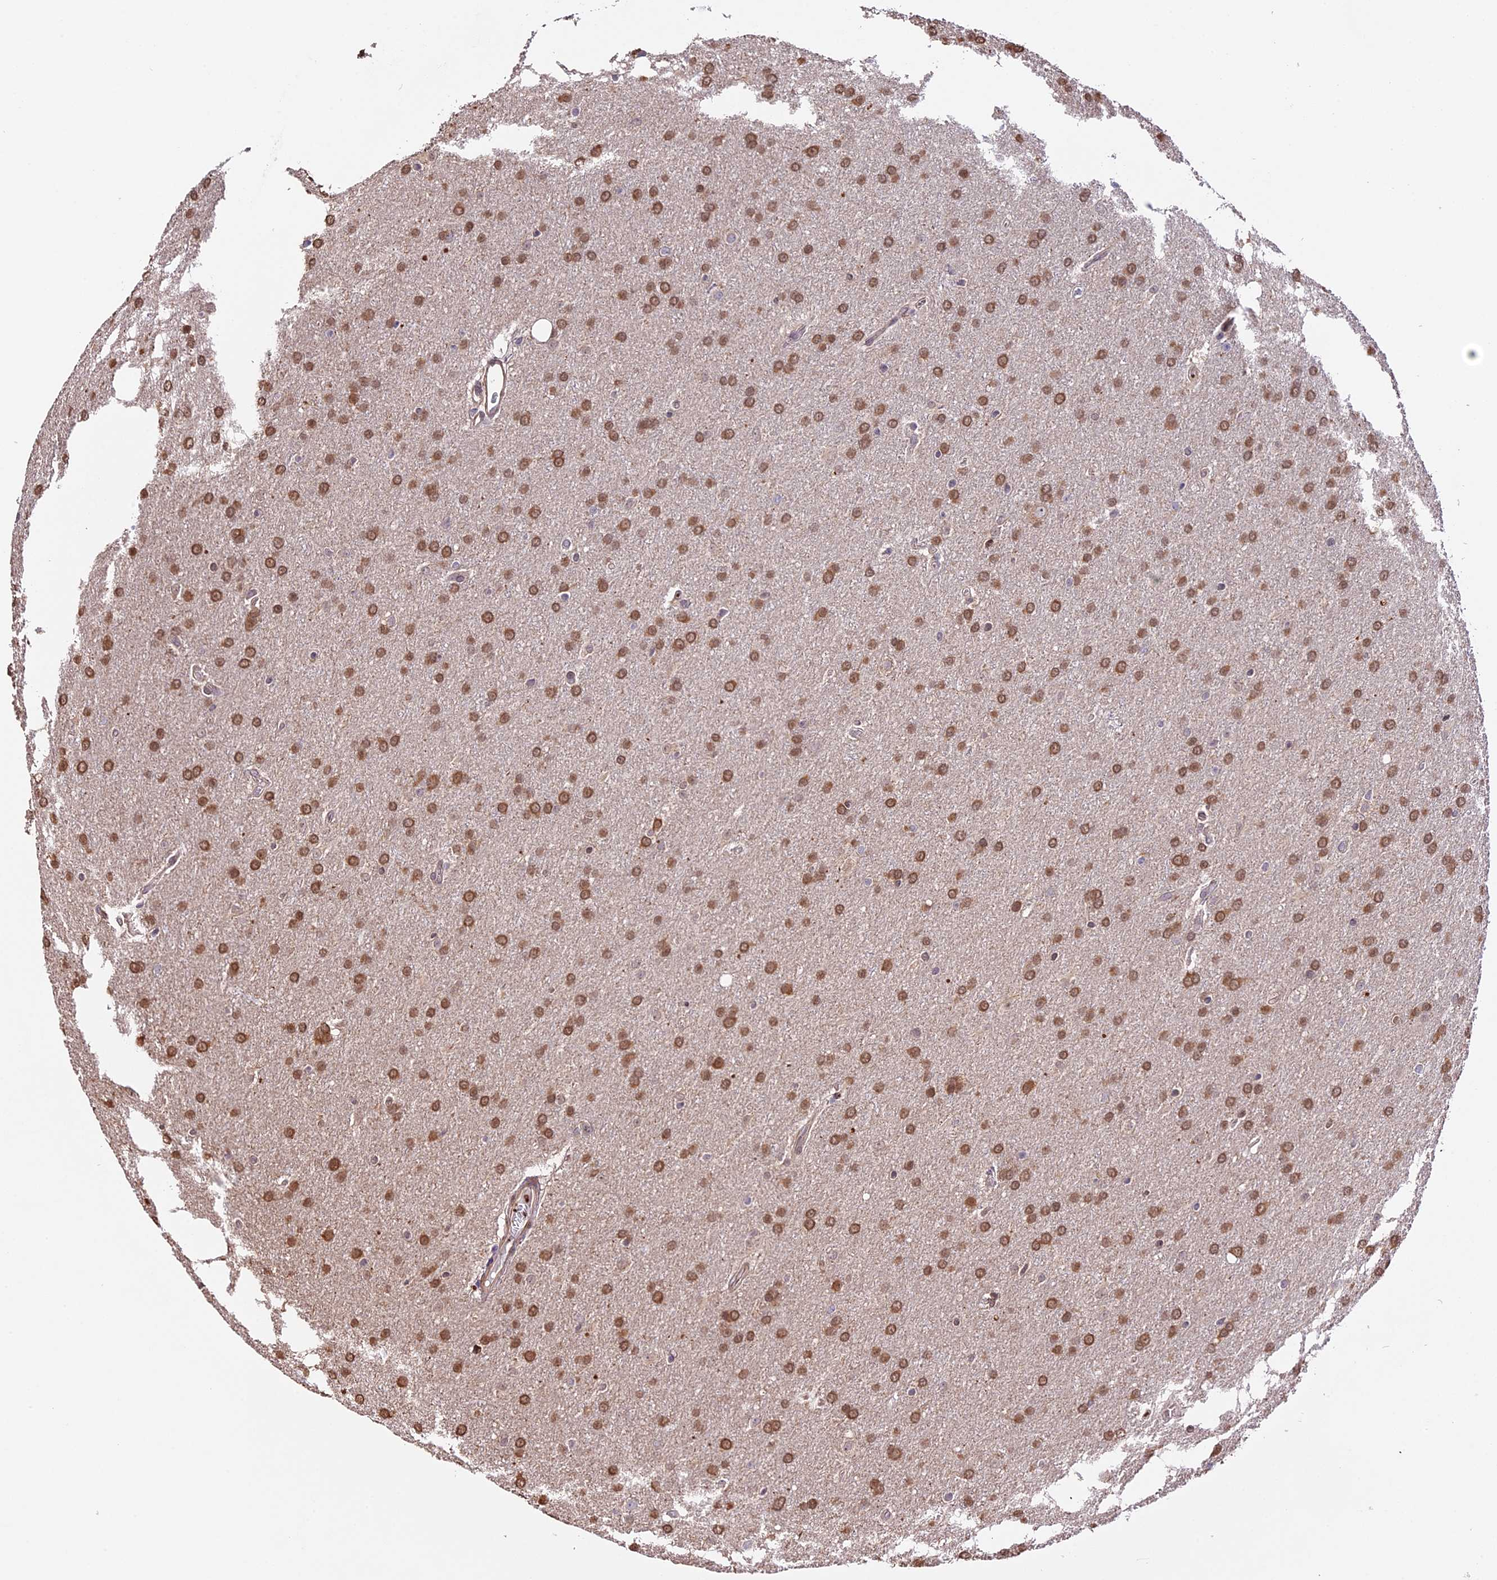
{"staining": {"intensity": "moderate", "quantity": ">75%", "location": "nuclear"}, "tissue": "glioma", "cell_type": "Tumor cells", "image_type": "cancer", "snomed": [{"axis": "morphology", "description": "Glioma, malignant, Low grade"}, {"axis": "topography", "description": "Brain"}], "caption": "Immunohistochemistry (IHC) micrograph of glioma stained for a protein (brown), which demonstrates medium levels of moderate nuclear positivity in approximately >75% of tumor cells.", "gene": "HERPUD1", "patient": {"sex": "female", "age": 32}}